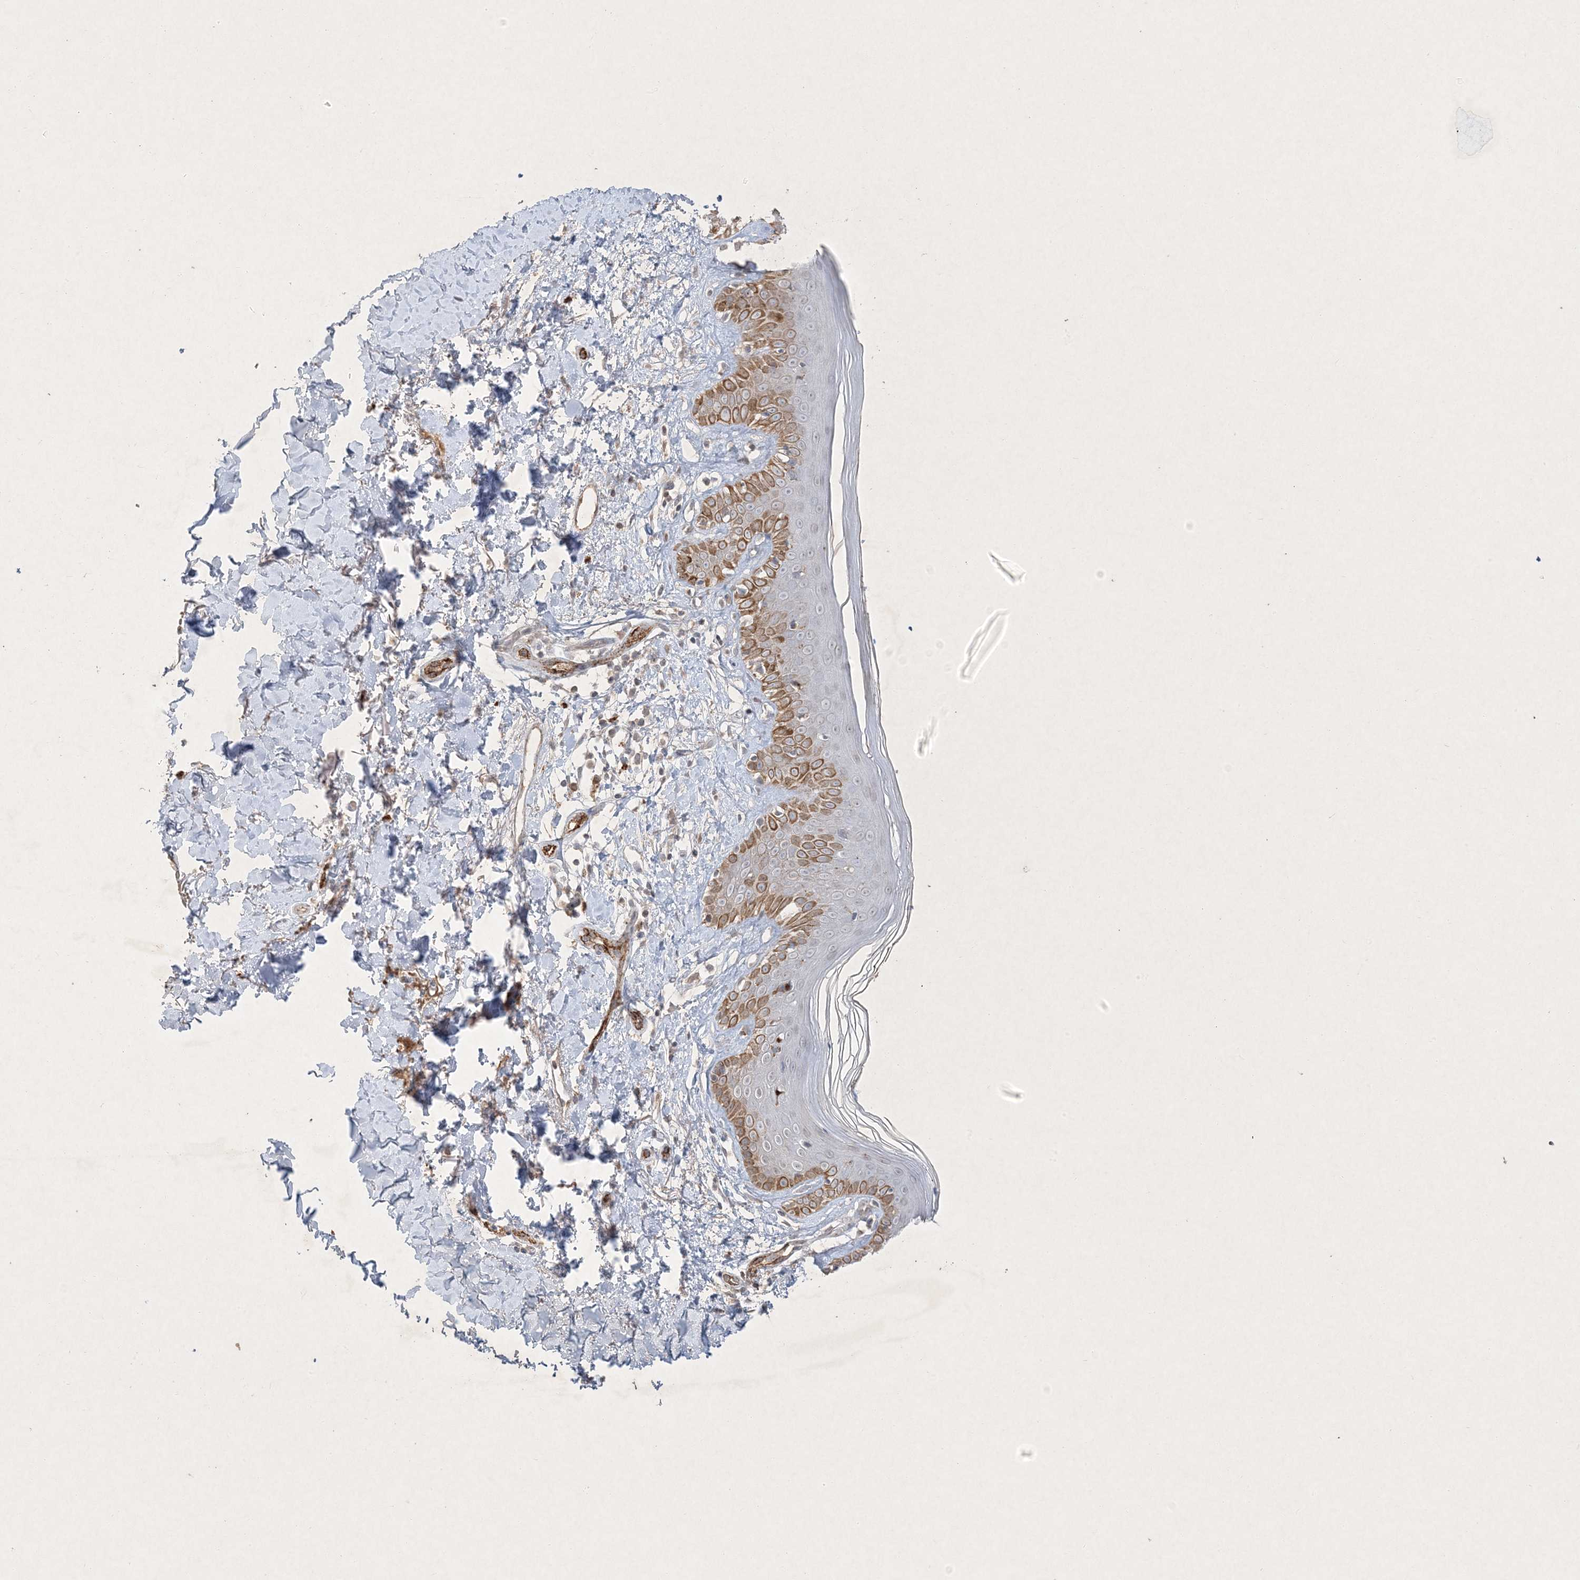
{"staining": {"intensity": "moderate", "quantity": ">75%", "location": "cytoplasmic/membranous"}, "tissue": "skin", "cell_type": "Fibroblasts", "image_type": "normal", "snomed": [{"axis": "morphology", "description": "Normal tissue, NOS"}, {"axis": "topography", "description": "Skin"}], "caption": "About >75% of fibroblasts in benign human skin exhibit moderate cytoplasmic/membranous protein expression as visualized by brown immunohistochemical staining.", "gene": "PRSS36", "patient": {"sex": "female", "age": 64}}